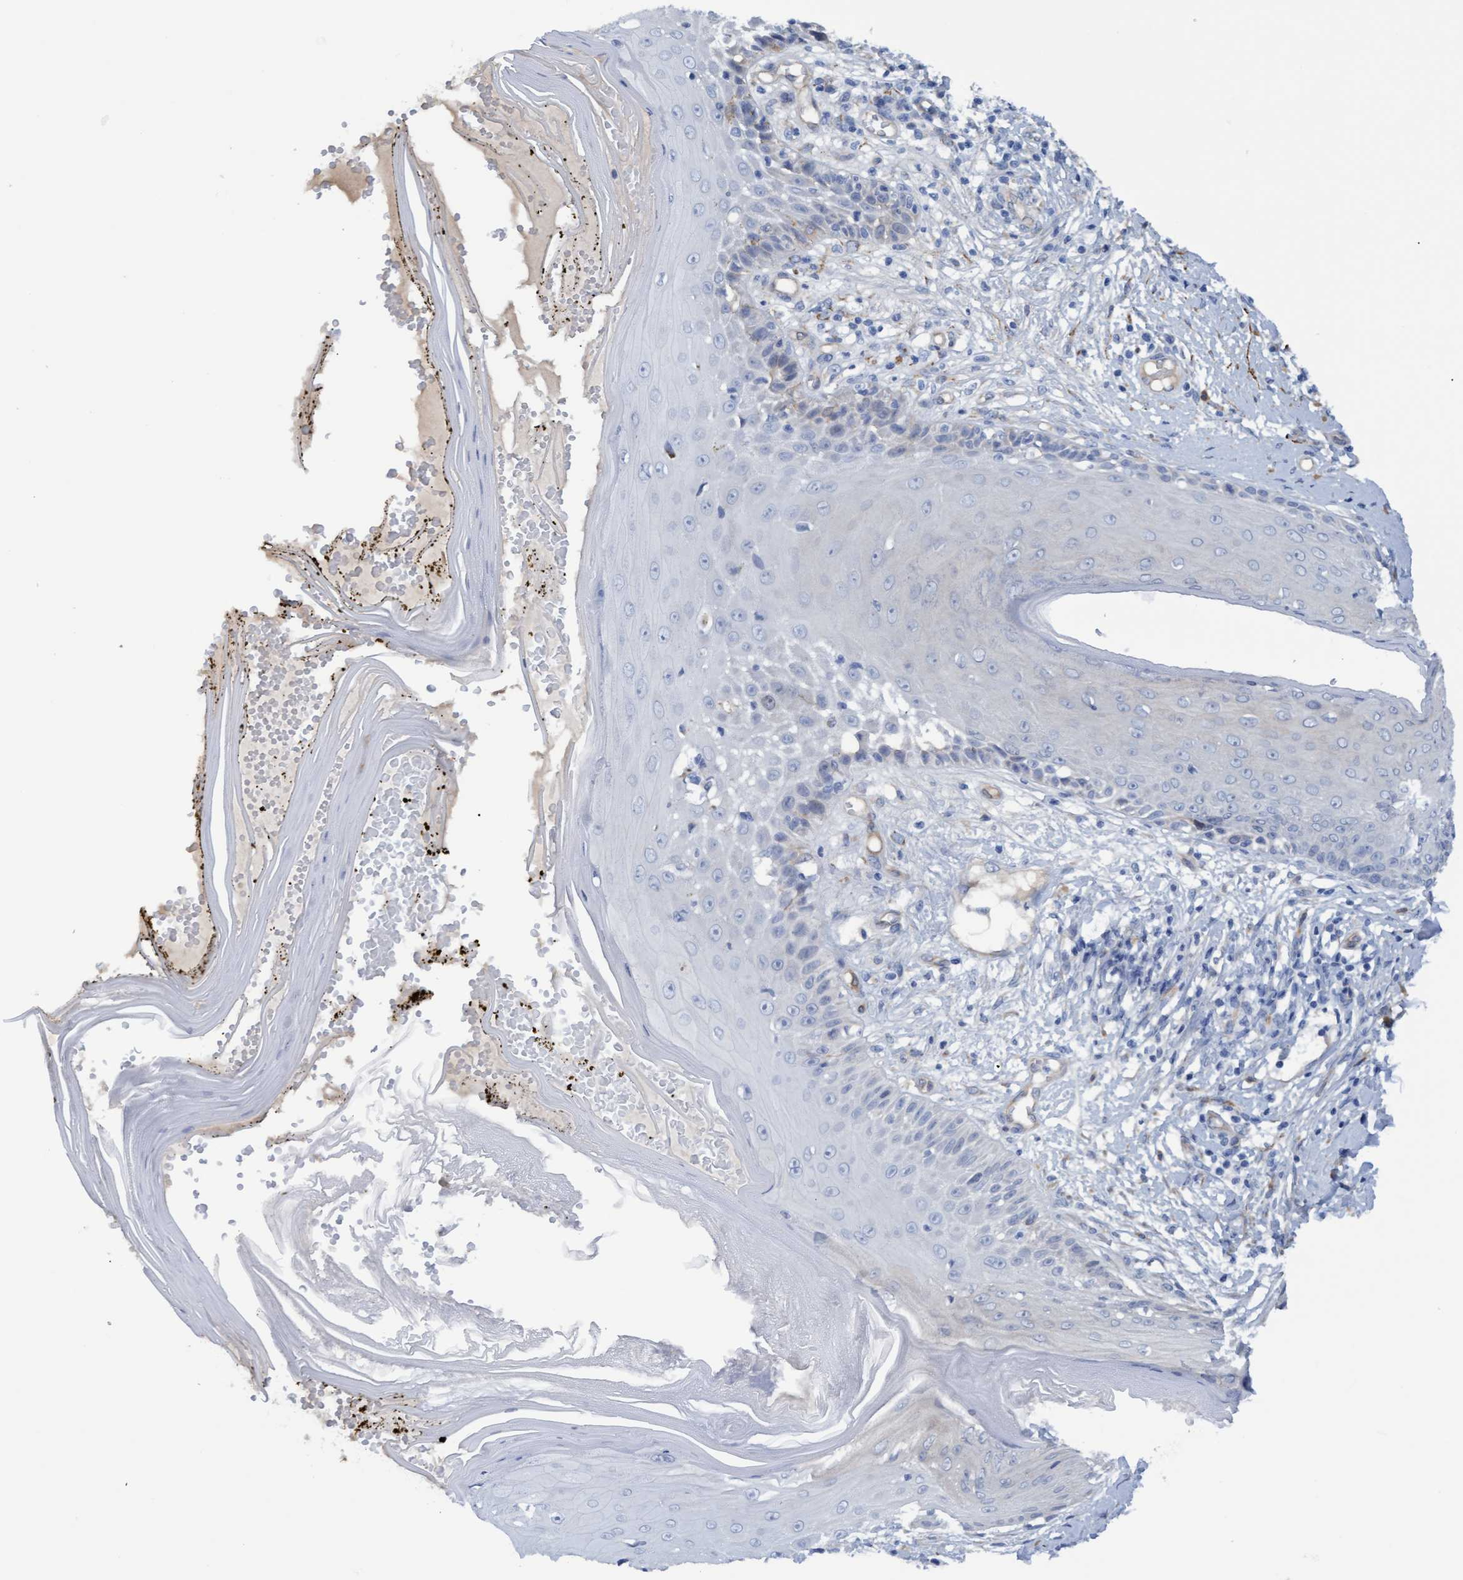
{"staining": {"intensity": "negative", "quantity": "none", "location": "none"}, "tissue": "skin", "cell_type": "Fibroblasts", "image_type": "normal", "snomed": [{"axis": "morphology", "description": "Normal tissue, NOS"}, {"axis": "topography", "description": "Skin"}, {"axis": "topography", "description": "Peripheral nerve tissue"}], "caption": "This is an immunohistochemistry photomicrograph of normal skin. There is no staining in fibroblasts.", "gene": "STXBP1", "patient": {"sex": "male", "age": 24}}